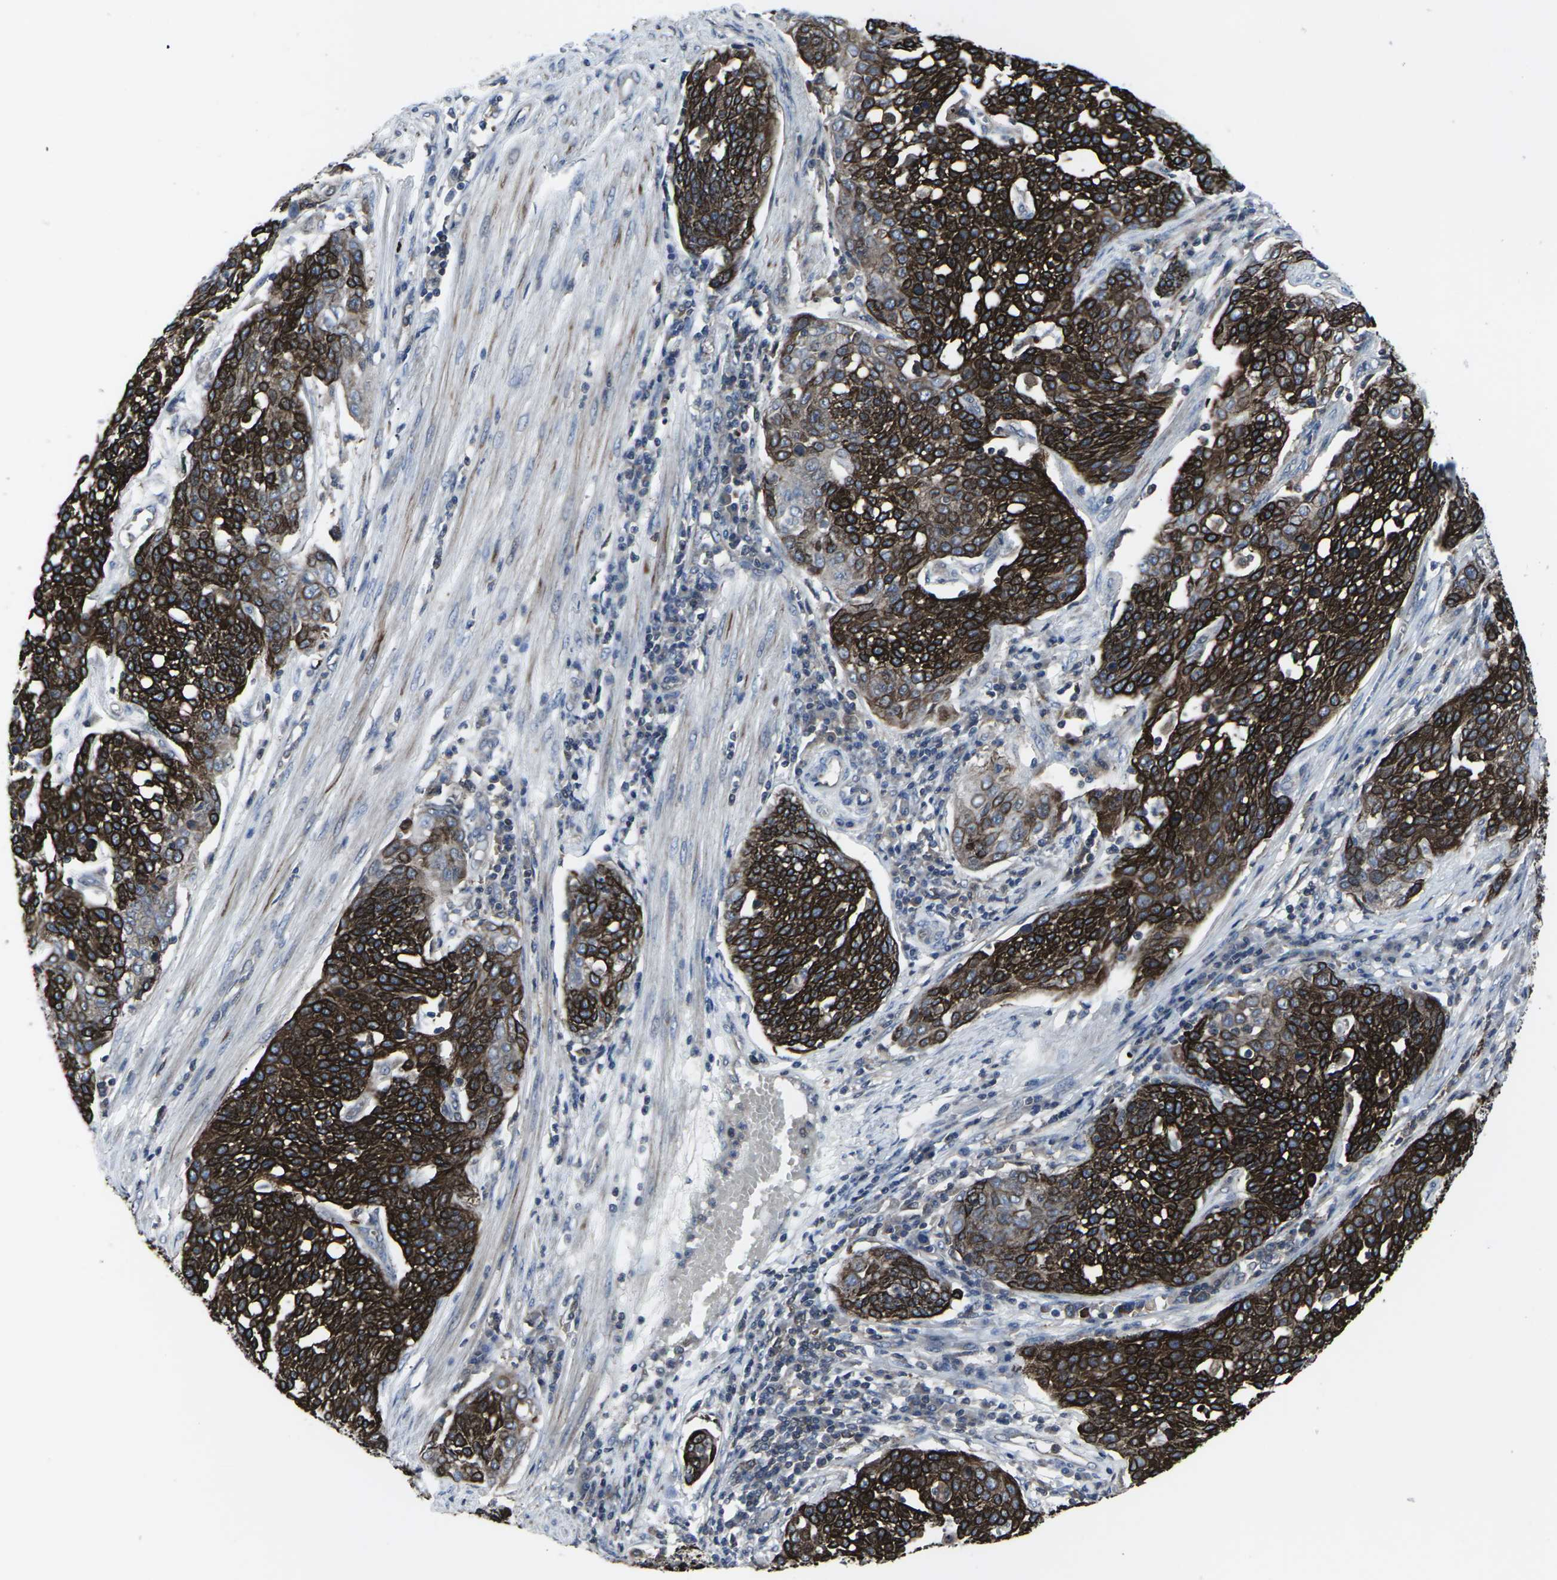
{"staining": {"intensity": "strong", "quantity": ">75%", "location": "cytoplasmic/membranous"}, "tissue": "cervical cancer", "cell_type": "Tumor cells", "image_type": "cancer", "snomed": [{"axis": "morphology", "description": "Squamous cell carcinoma, NOS"}, {"axis": "topography", "description": "Cervix"}], "caption": "Human cervical cancer stained with a protein marker demonstrates strong staining in tumor cells.", "gene": "HPRT1", "patient": {"sex": "female", "age": 34}}